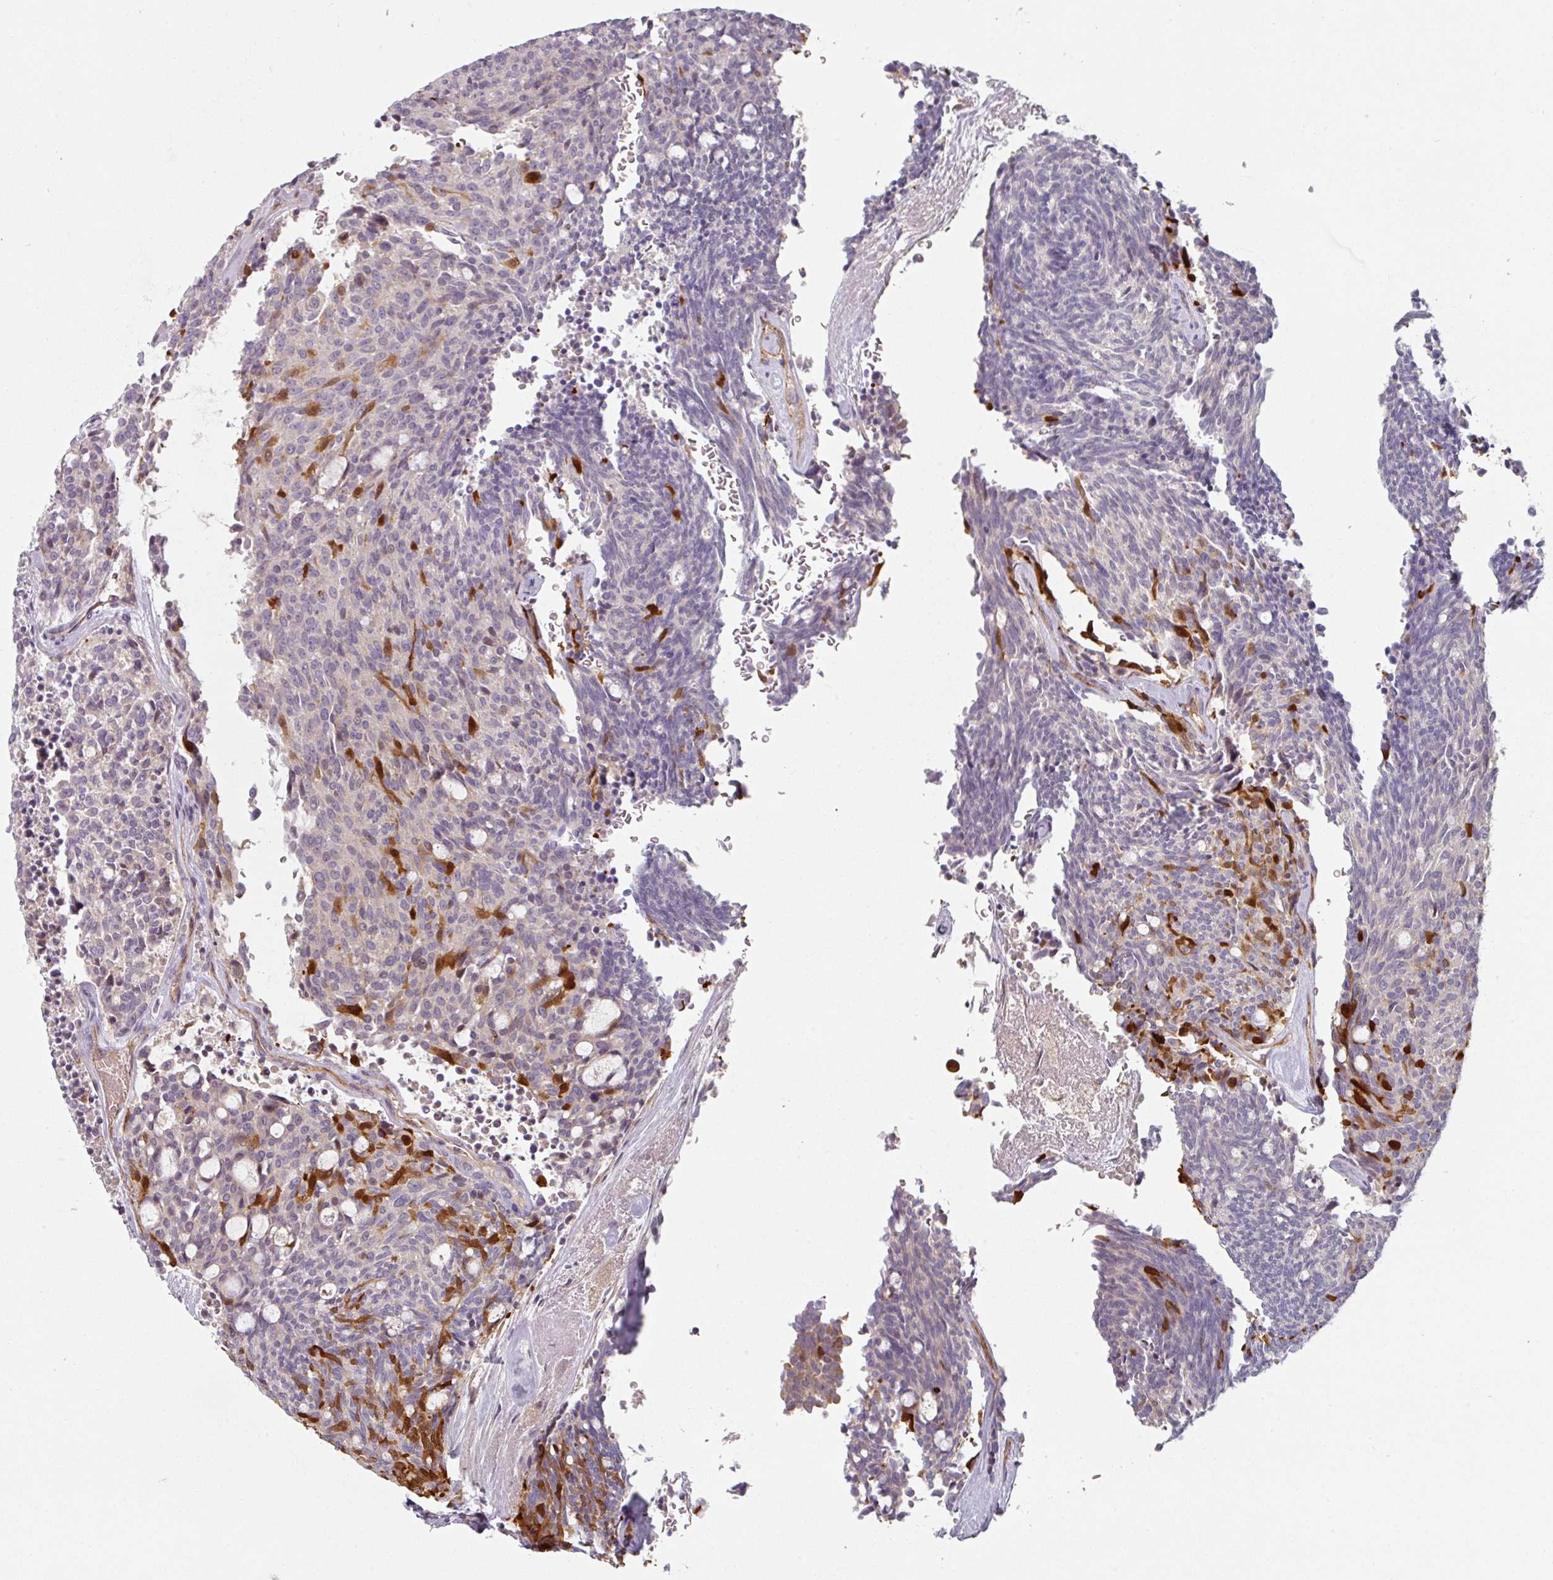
{"staining": {"intensity": "negative", "quantity": "none", "location": "none"}, "tissue": "carcinoid", "cell_type": "Tumor cells", "image_type": "cancer", "snomed": [{"axis": "morphology", "description": "Carcinoid, malignant, NOS"}, {"axis": "topography", "description": "Pancreas"}], "caption": "The image reveals no staining of tumor cells in malignant carcinoid.", "gene": "CEP78", "patient": {"sex": "female", "age": 54}}